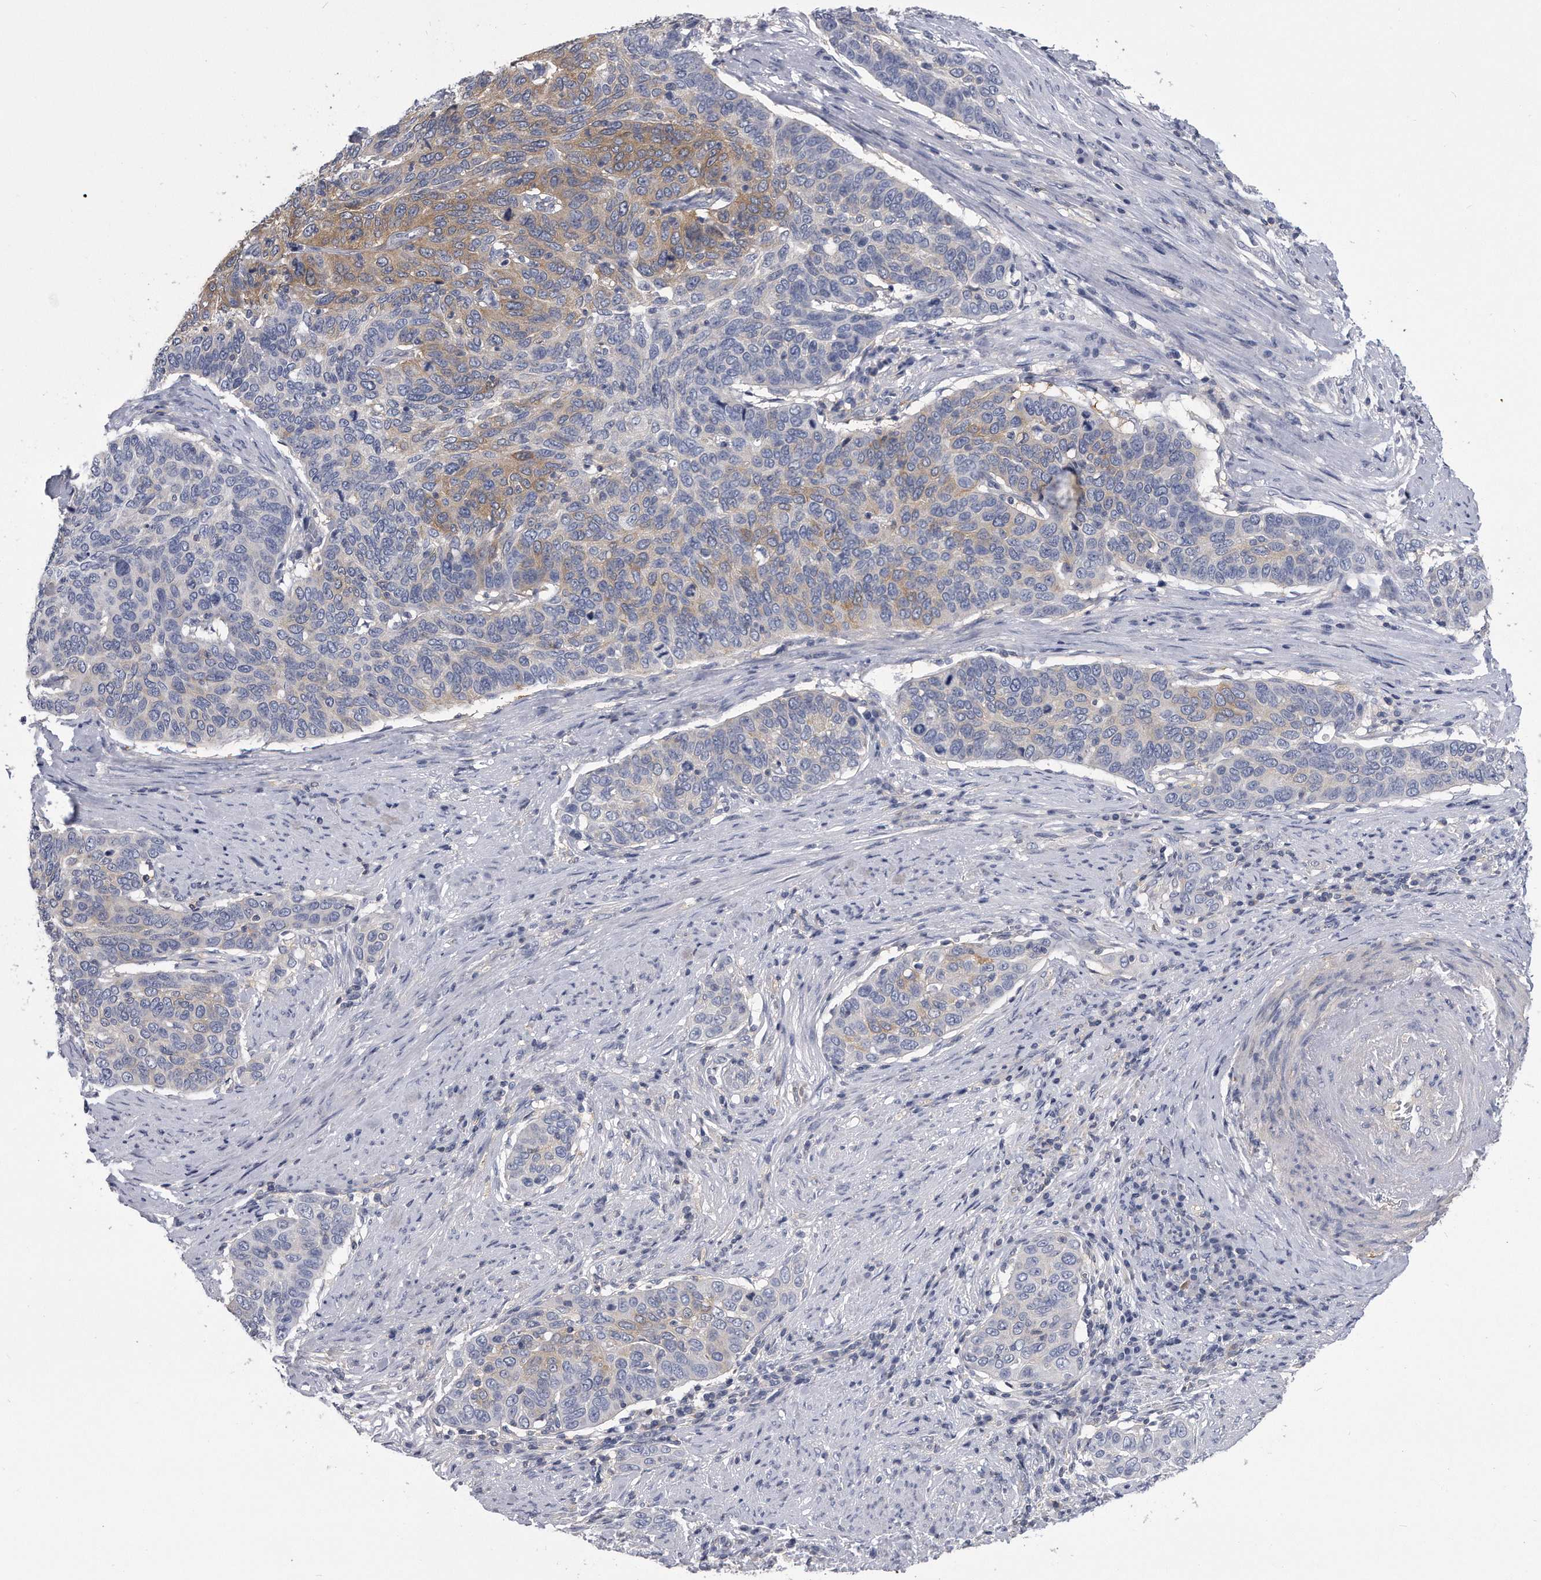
{"staining": {"intensity": "weak", "quantity": "<25%", "location": "cytoplasmic/membranous"}, "tissue": "cervical cancer", "cell_type": "Tumor cells", "image_type": "cancer", "snomed": [{"axis": "morphology", "description": "Squamous cell carcinoma, NOS"}, {"axis": "topography", "description": "Cervix"}], "caption": "Tumor cells show no significant protein staining in cervical cancer (squamous cell carcinoma).", "gene": "PYGB", "patient": {"sex": "female", "age": 60}}